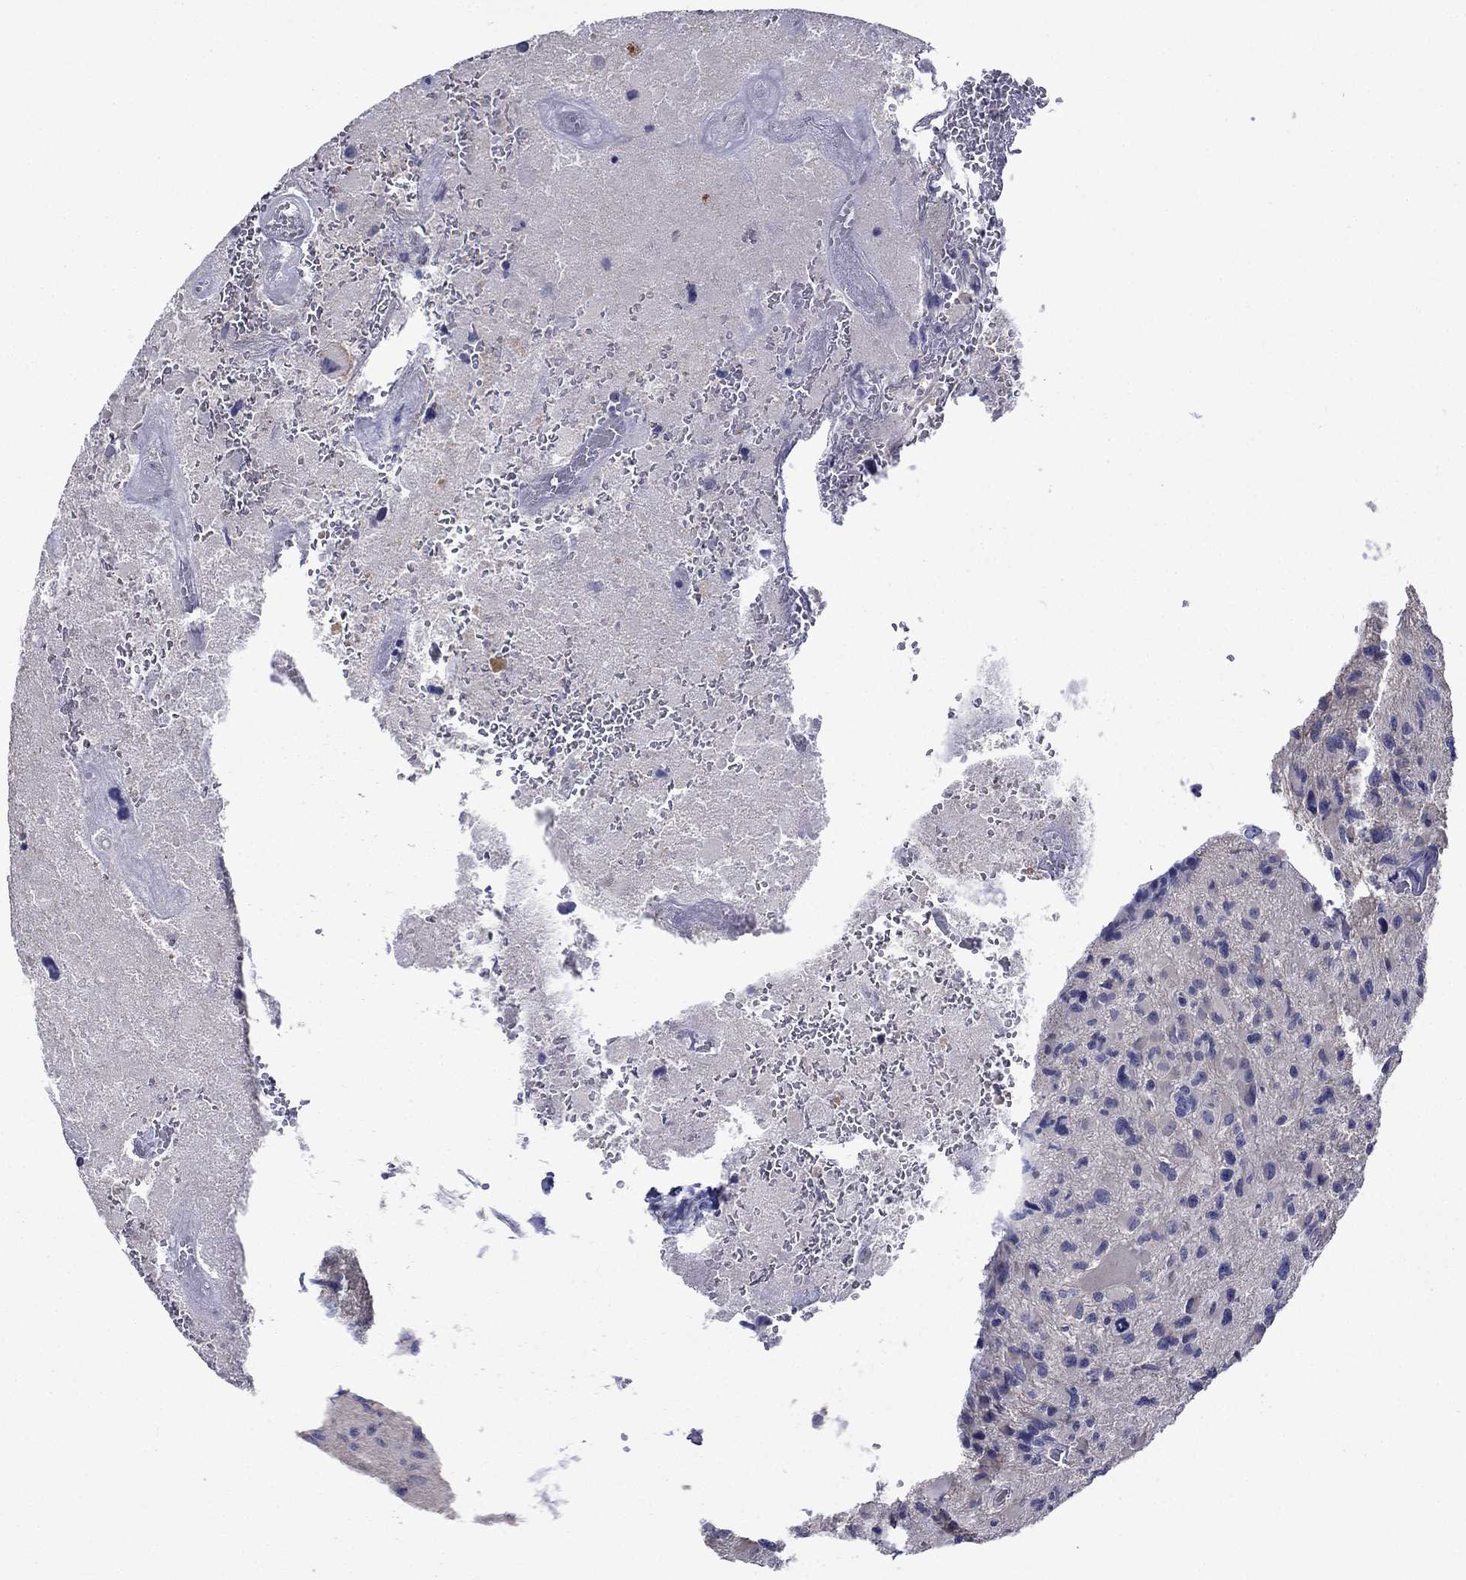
{"staining": {"intensity": "negative", "quantity": "none", "location": "none"}, "tissue": "glioma", "cell_type": "Tumor cells", "image_type": "cancer", "snomed": [{"axis": "morphology", "description": "Glioma, malignant, NOS"}, {"axis": "morphology", "description": "Glioma, malignant, High grade"}, {"axis": "topography", "description": "Brain"}], "caption": "Immunohistochemical staining of human glioma reveals no significant staining in tumor cells.", "gene": "CNDP1", "patient": {"sex": "female", "age": 71}}